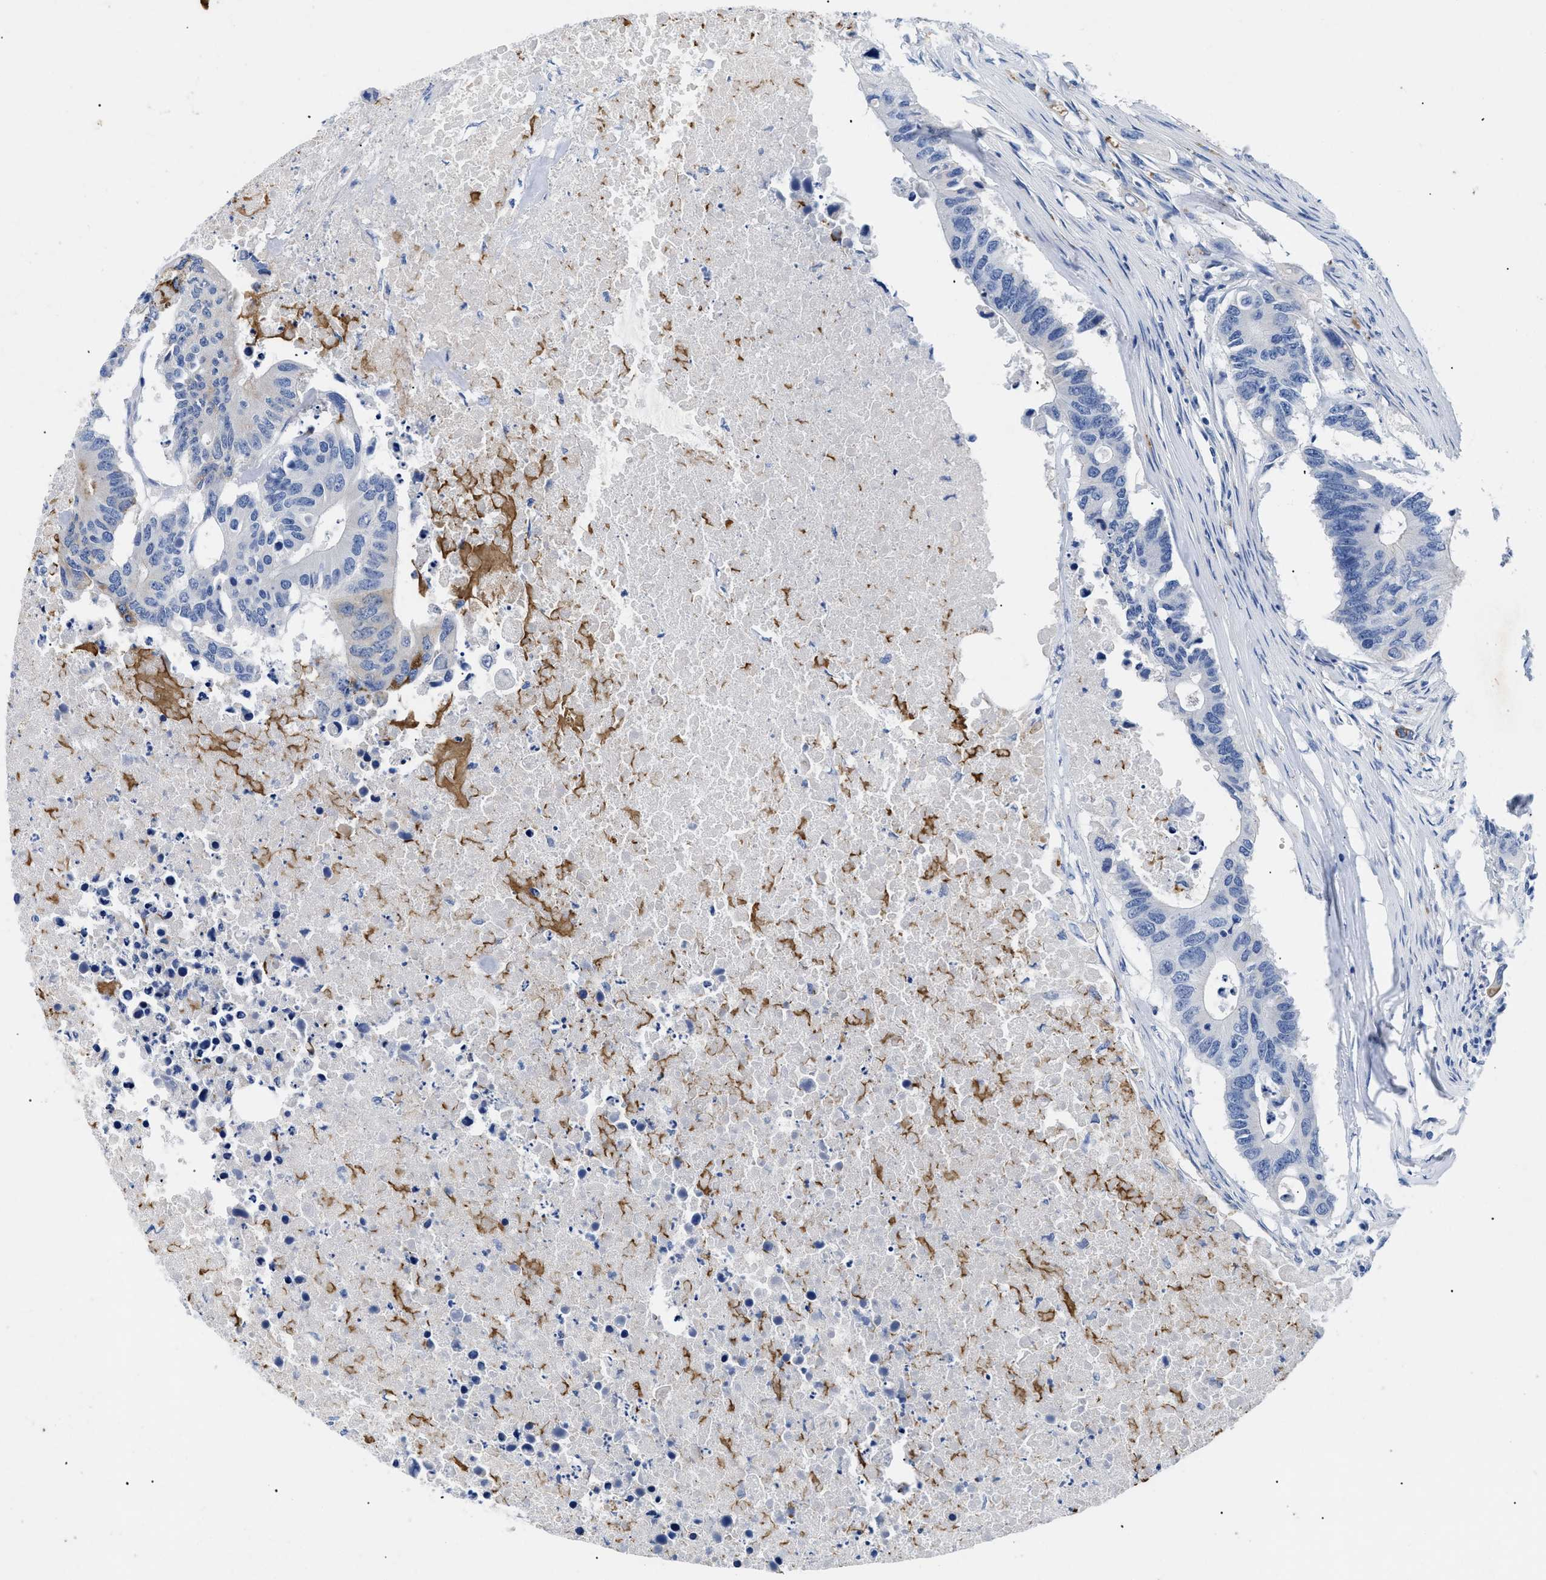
{"staining": {"intensity": "negative", "quantity": "none", "location": "none"}, "tissue": "colorectal cancer", "cell_type": "Tumor cells", "image_type": "cancer", "snomed": [{"axis": "morphology", "description": "Adenocarcinoma, NOS"}, {"axis": "topography", "description": "Colon"}], "caption": "Tumor cells show no significant protein expression in colorectal cancer.", "gene": "TMEM68", "patient": {"sex": "male", "age": 71}}